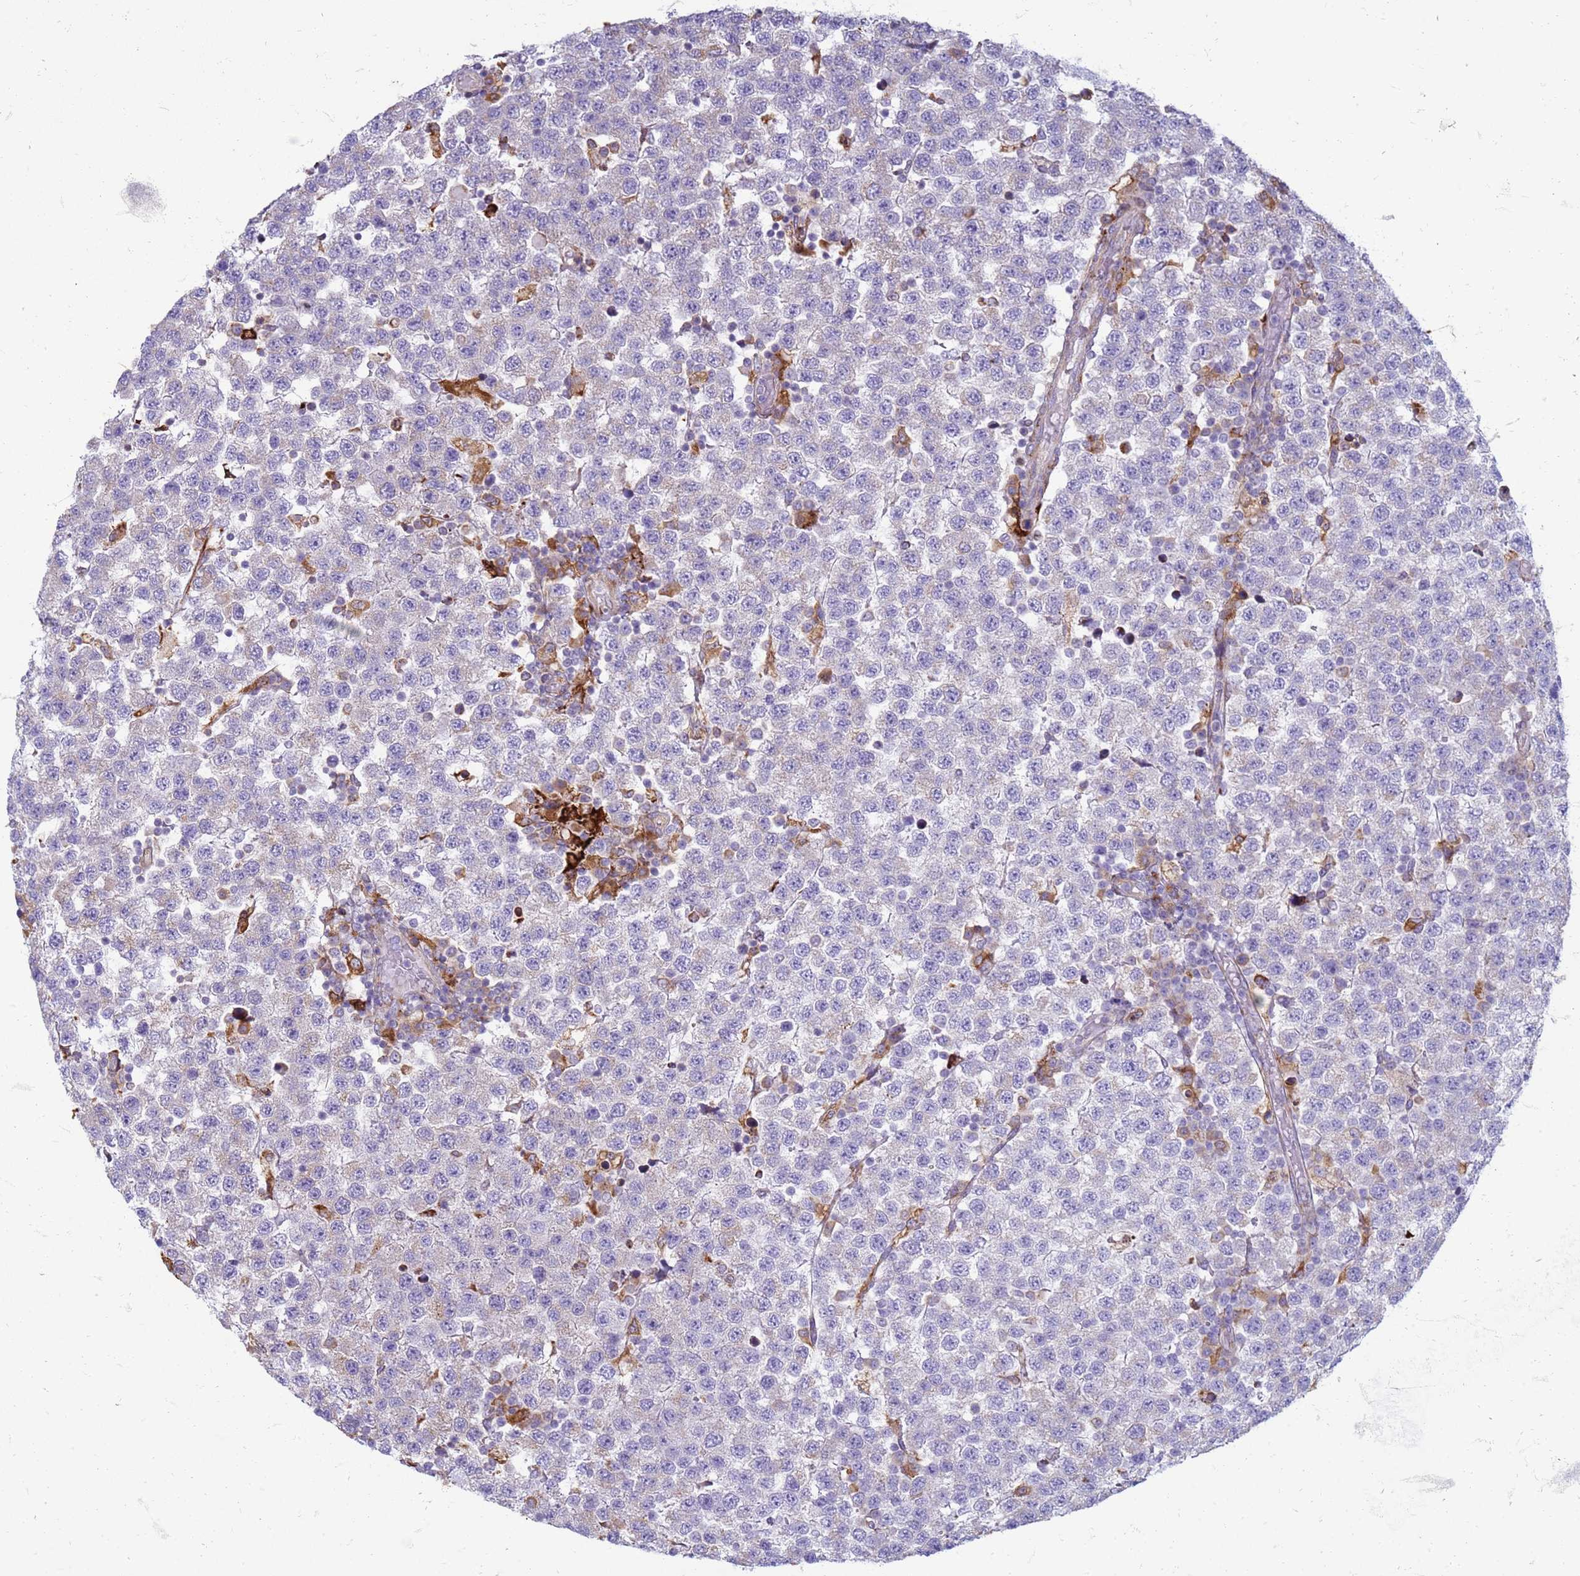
{"staining": {"intensity": "negative", "quantity": "none", "location": "none"}, "tissue": "testis cancer", "cell_type": "Tumor cells", "image_type": "cancer", "snomed": [{"axis": "morphology", "description": "Seminoma, NOS"}, {"axis": "topography", "description": "Testis"}], "caption": "DAB immunohistochemical staining of human testis cancer reveals no significant expression in tumor cells.", "gene": "PDK3", "patient": {"sex": "male", "age": 34}}